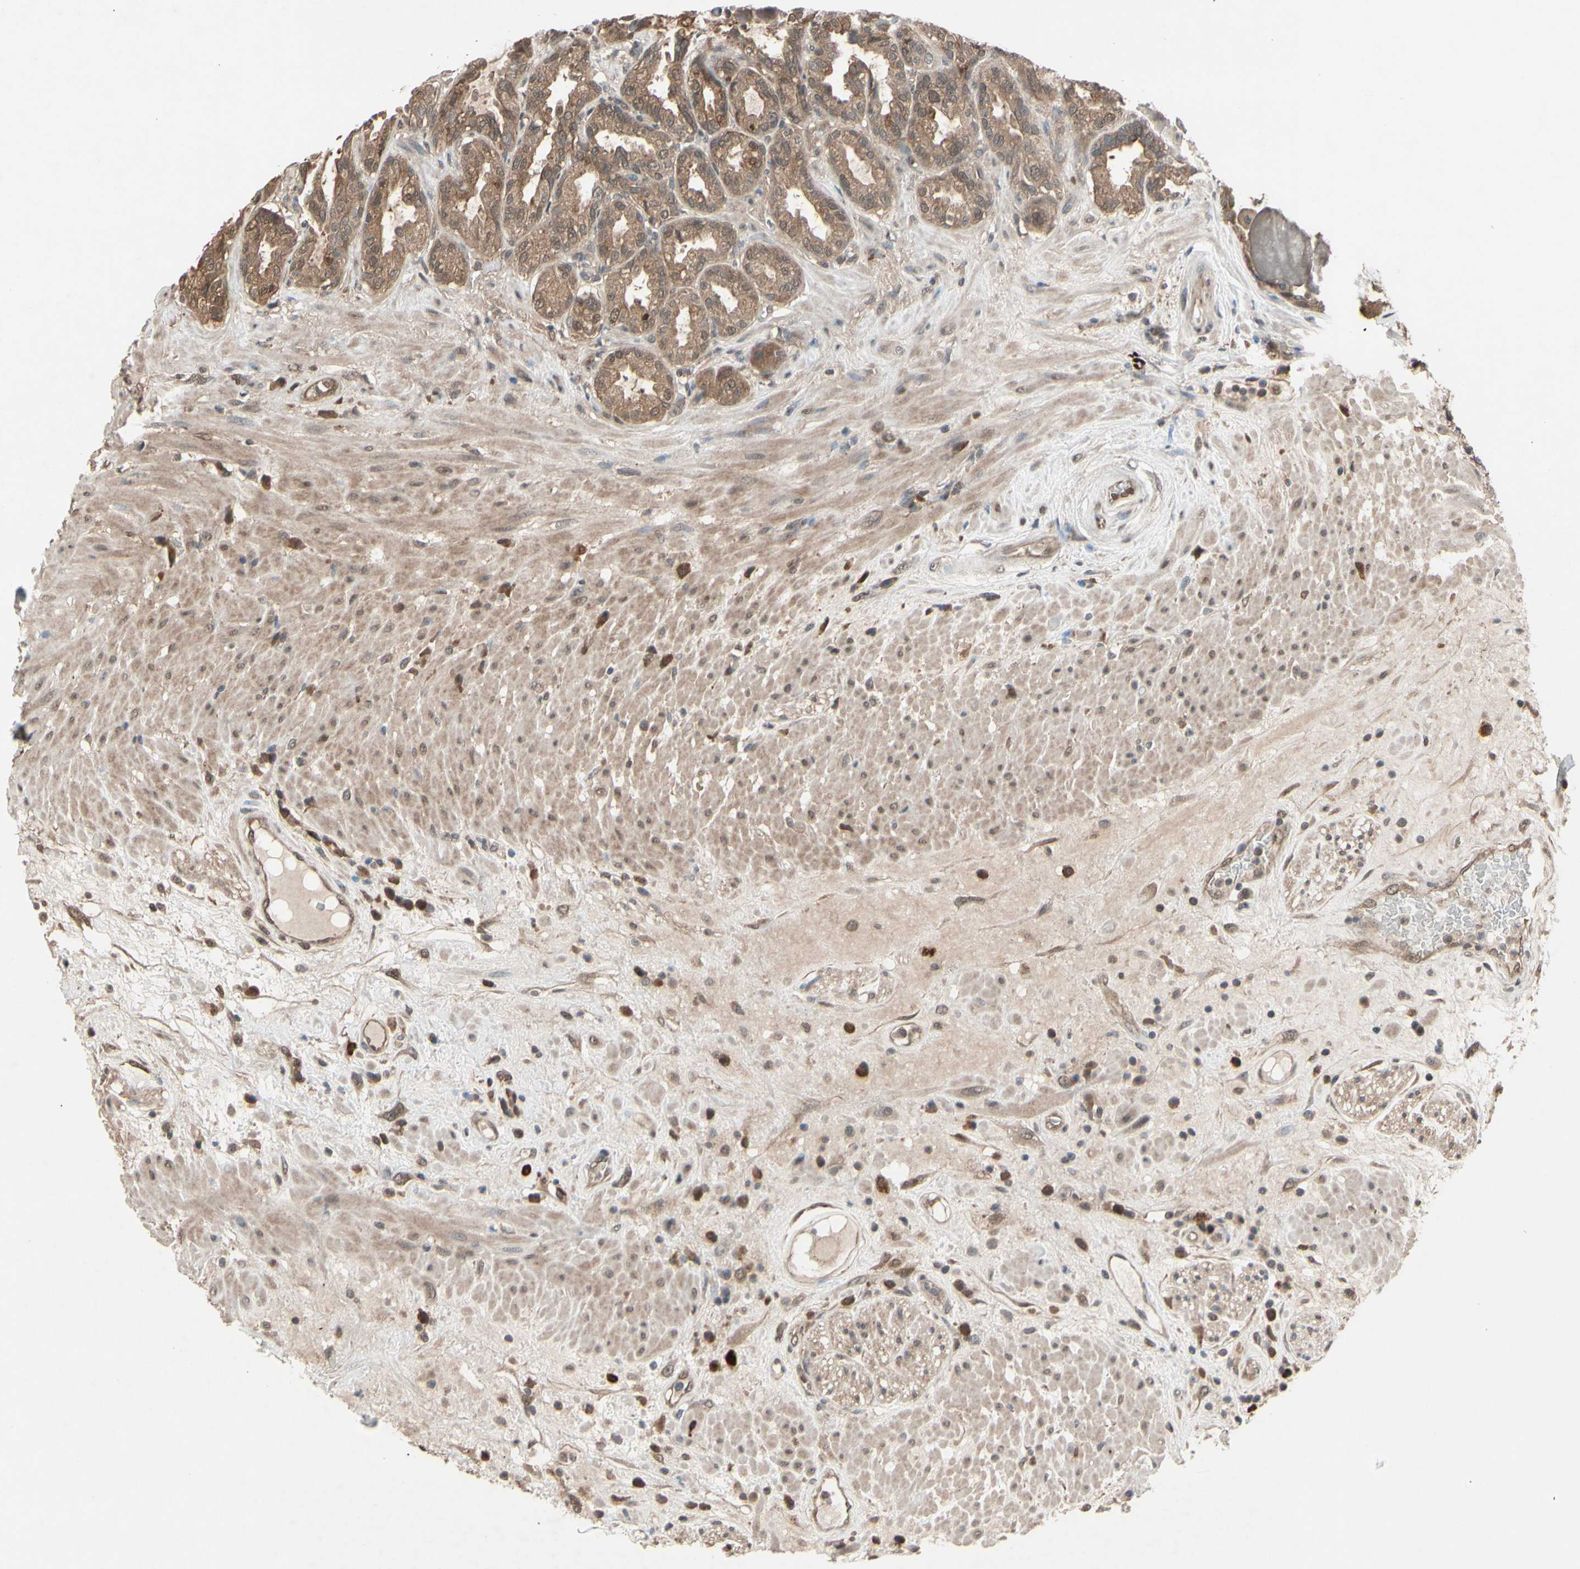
{"staining": {"intensity": "moderate", "quantity": ">75%", "location": "cytoplasmic/membranous"}, "tissue": "seminal vesicle", "cell_type": "Glandular cells", "image_type": "normal", "snomed": [{"axis": "morphology", "description": "Normal tissue, NOS"}, {"axis": "topography", "description": "Seminal veicle"}], "caption": "An immunohistochemistry micrograph of benign tissue is shown. Protein staining in brown labels moderate cytoplasmic/membranous positivity in seminal vesicle within glandular cells. (DAB (3,3'-diaminobenzidine) IHC, brown staining for protein, blue staining for nuclei).", "gene": "PNPLA7", "patient": {"sex": "male", "age": 61}}